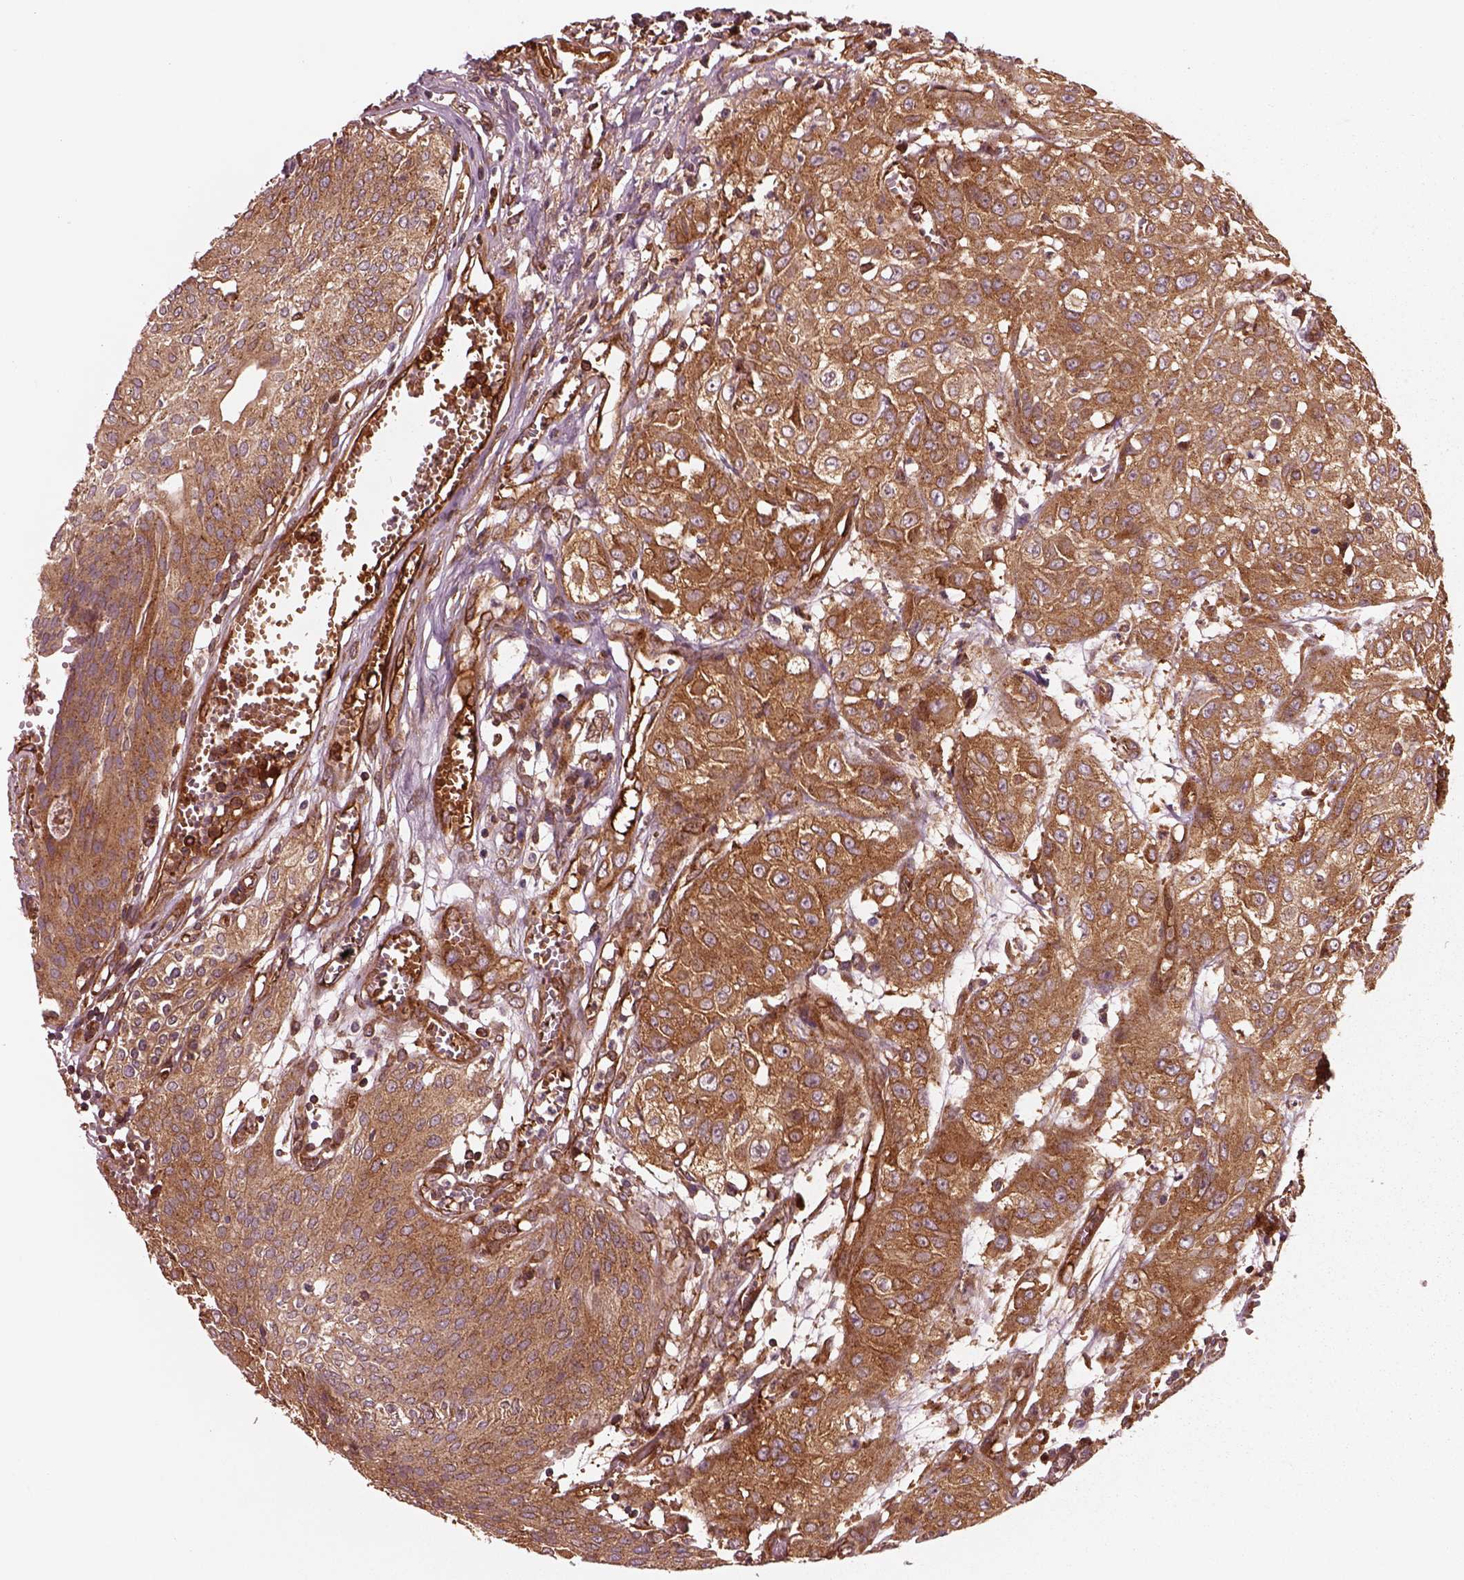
{"staining": {"intensity": "moderate", "quantity": ">75%", "location": "cytoplasmic/membranous"}, "tissue": "urothelial cancer", "cell_type": "Tumor cells", "image_type": "cancer", "snomed": [{"axis": "morphology", "description": "Urothelial carcinoma, High grade"}, {"axis": "topography", "description": "Urinary bladder"}], "caption": "A micrograph showing moderate cytoplasmic/membranous expression in about >75% of tumor cells in high-grade urothelial carcinoma, as visualized by brown immunohistochemical staining.", "gene": "WASHC2A", "patient": {"sex": "male", "age": 57}}